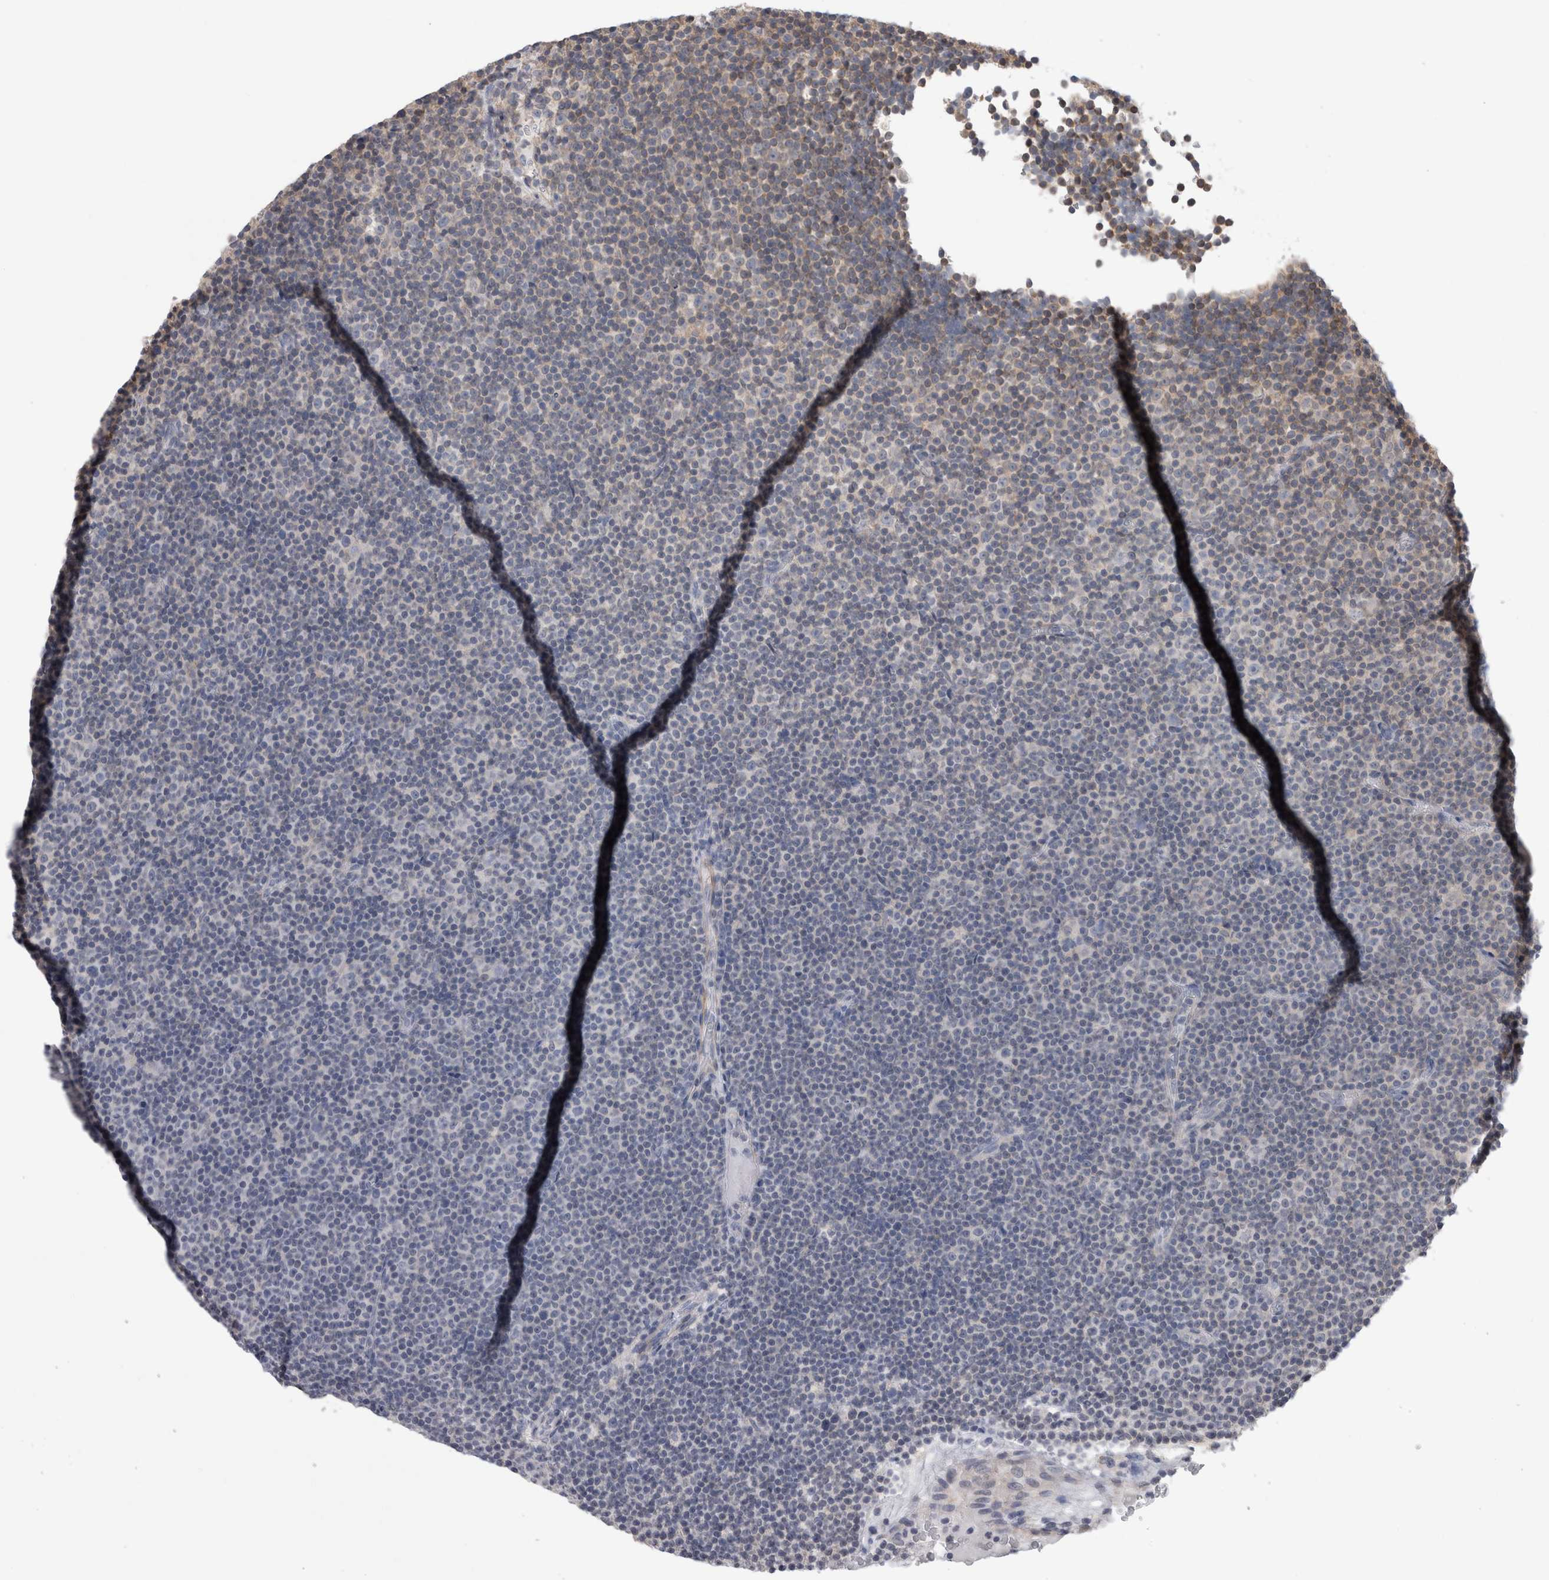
{"staining": {"intensity": "negative", "quantity": "none", "location": "none"}, "tissue": "lymphoma", "cell_type": "Tumor cells", "image_type": "cancer", "snomed": [{"axis": "morphology", "description": "Malignant lymphoma, non-Hodgkin's type, Low grade"}, {"axis": "topography", "description": "Lymph node"}], "caption": "Low-grade malignant lymphoma, non-Hodgkin's type was stained to show a protein in brown. There is no significant staining in tumor cells. Brightfield microscopy of immunohistochemistry stained with DAB (3,3'-diaminobenzidine) (brown) and hematoxylin (blue), captured at high magnification.", "gene": "SMAP2", "patient": {"sex": "female", "age": 67}}